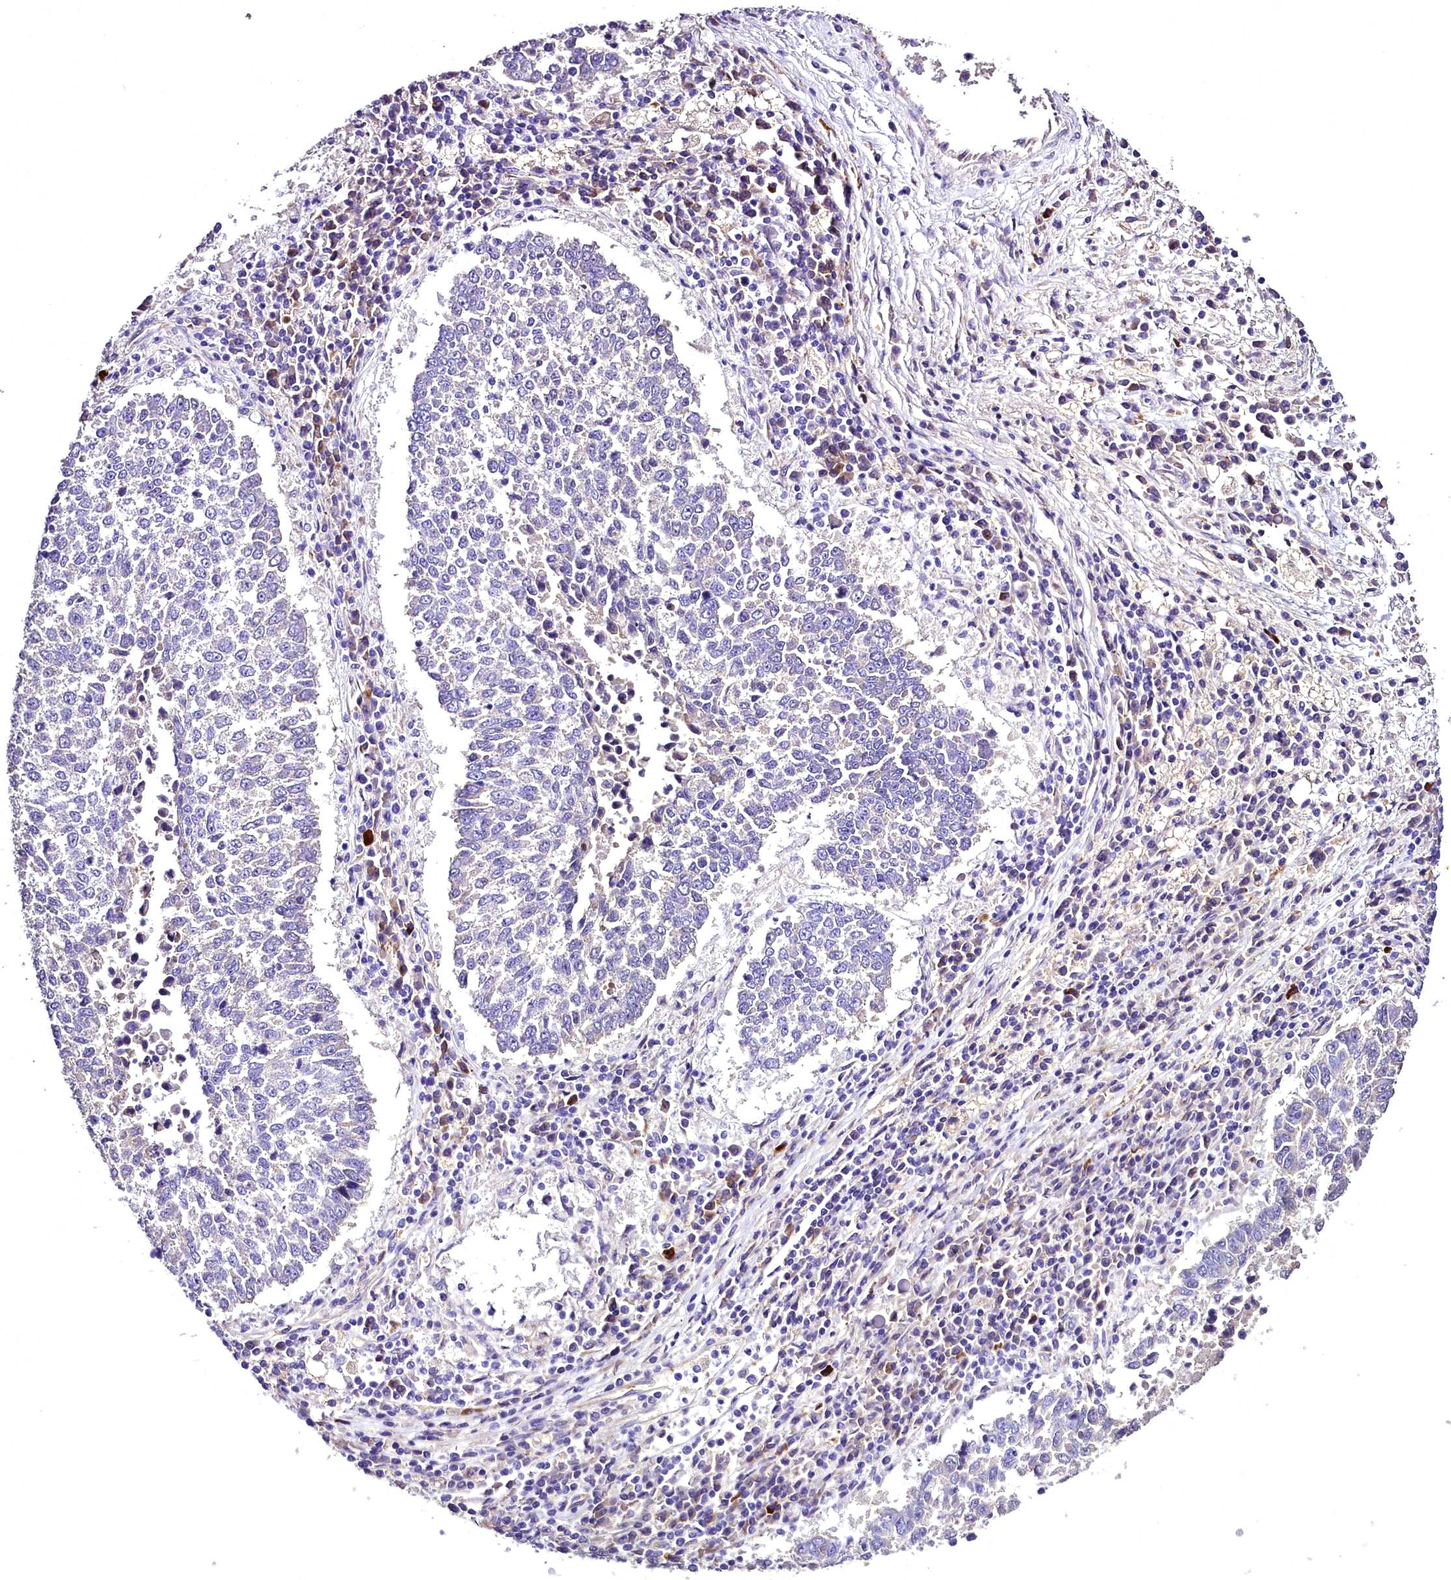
{"staining": {"intensity": "negative", "quantity": "none", "location": "none"}, "tissue": "lung cancer", "cell_type": "Tumor cells", "image_type": "cancer", "snomed": [{"axis": "morphology", "description": "Squamous cell carcinoma, NOS"}, {"axis": "topography", "description": "Lung"}], "caption": "DAB immunohistochemical staining of lung cancer demonstrates no significant positivity in tumor cells.", "gene": "MS4A18", "patient": {"sex": "male", "age": 73}}